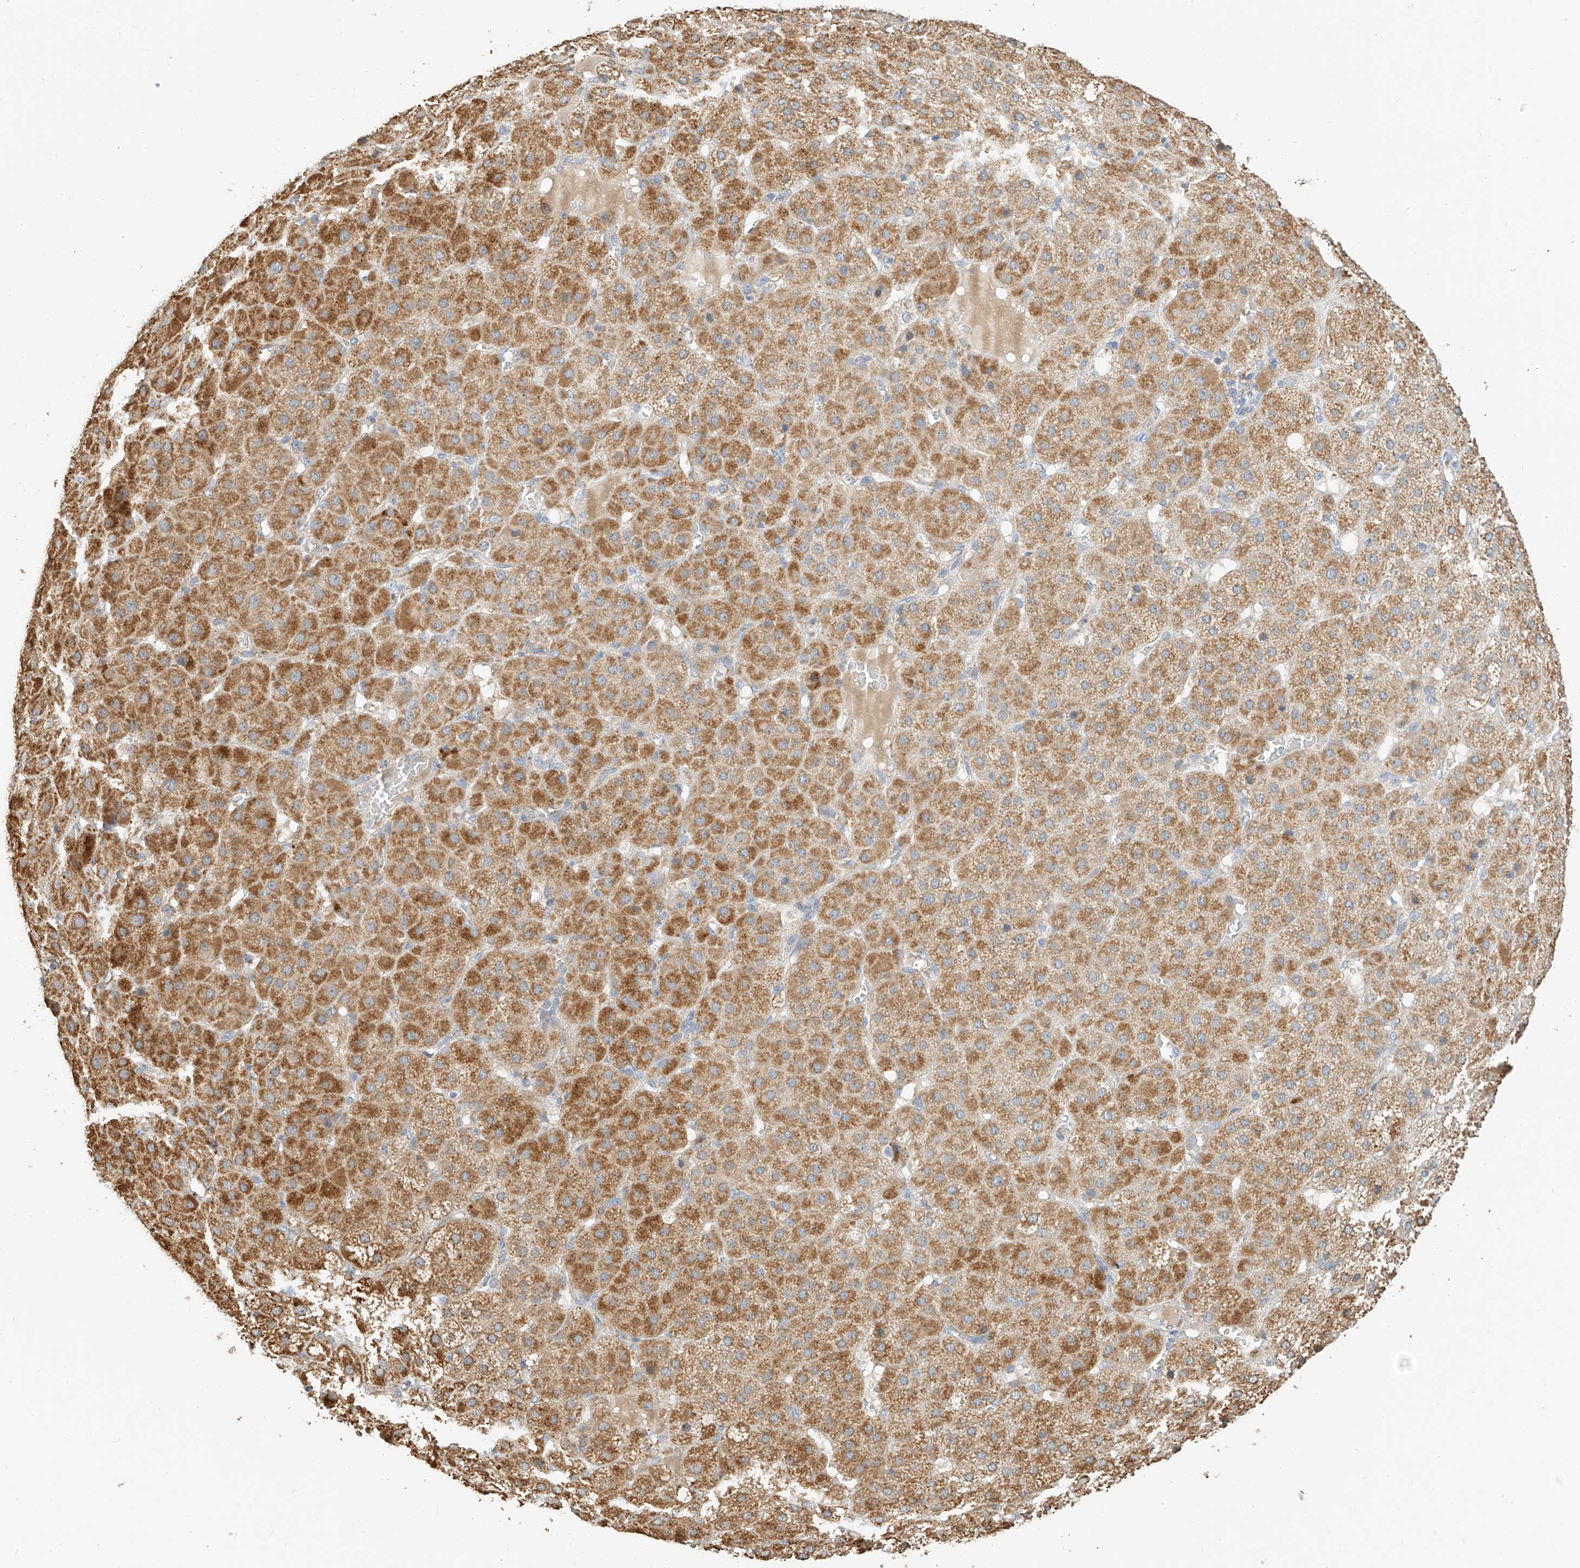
{"staining": {"intensity": "moderate", "quantity": ">75%", "location": "cytoplasmic/membranous"}, "tissue": "adrenal gland", "cell_type": "Glandular cells", "image_type": "normal", "snomed": [{"axis": "morphology", "description": "Normal tissue, NOS"}, {"axis": "topography", "description": "Adrenal gland"}], "caption": "A brown stain highlights moderate cytoplasmic/membranous staining of a protein in glandular cells of benign human adrenal gland. The staining was performed using DAB (3,3'-diaminobenzidine) to visualize the protein expression in brown, while the nuclei were stained in blue with hematoxylin (Magnification: 20x).", "gene": "YIPF7", "patient": {"sex": "female", "age": 57}}